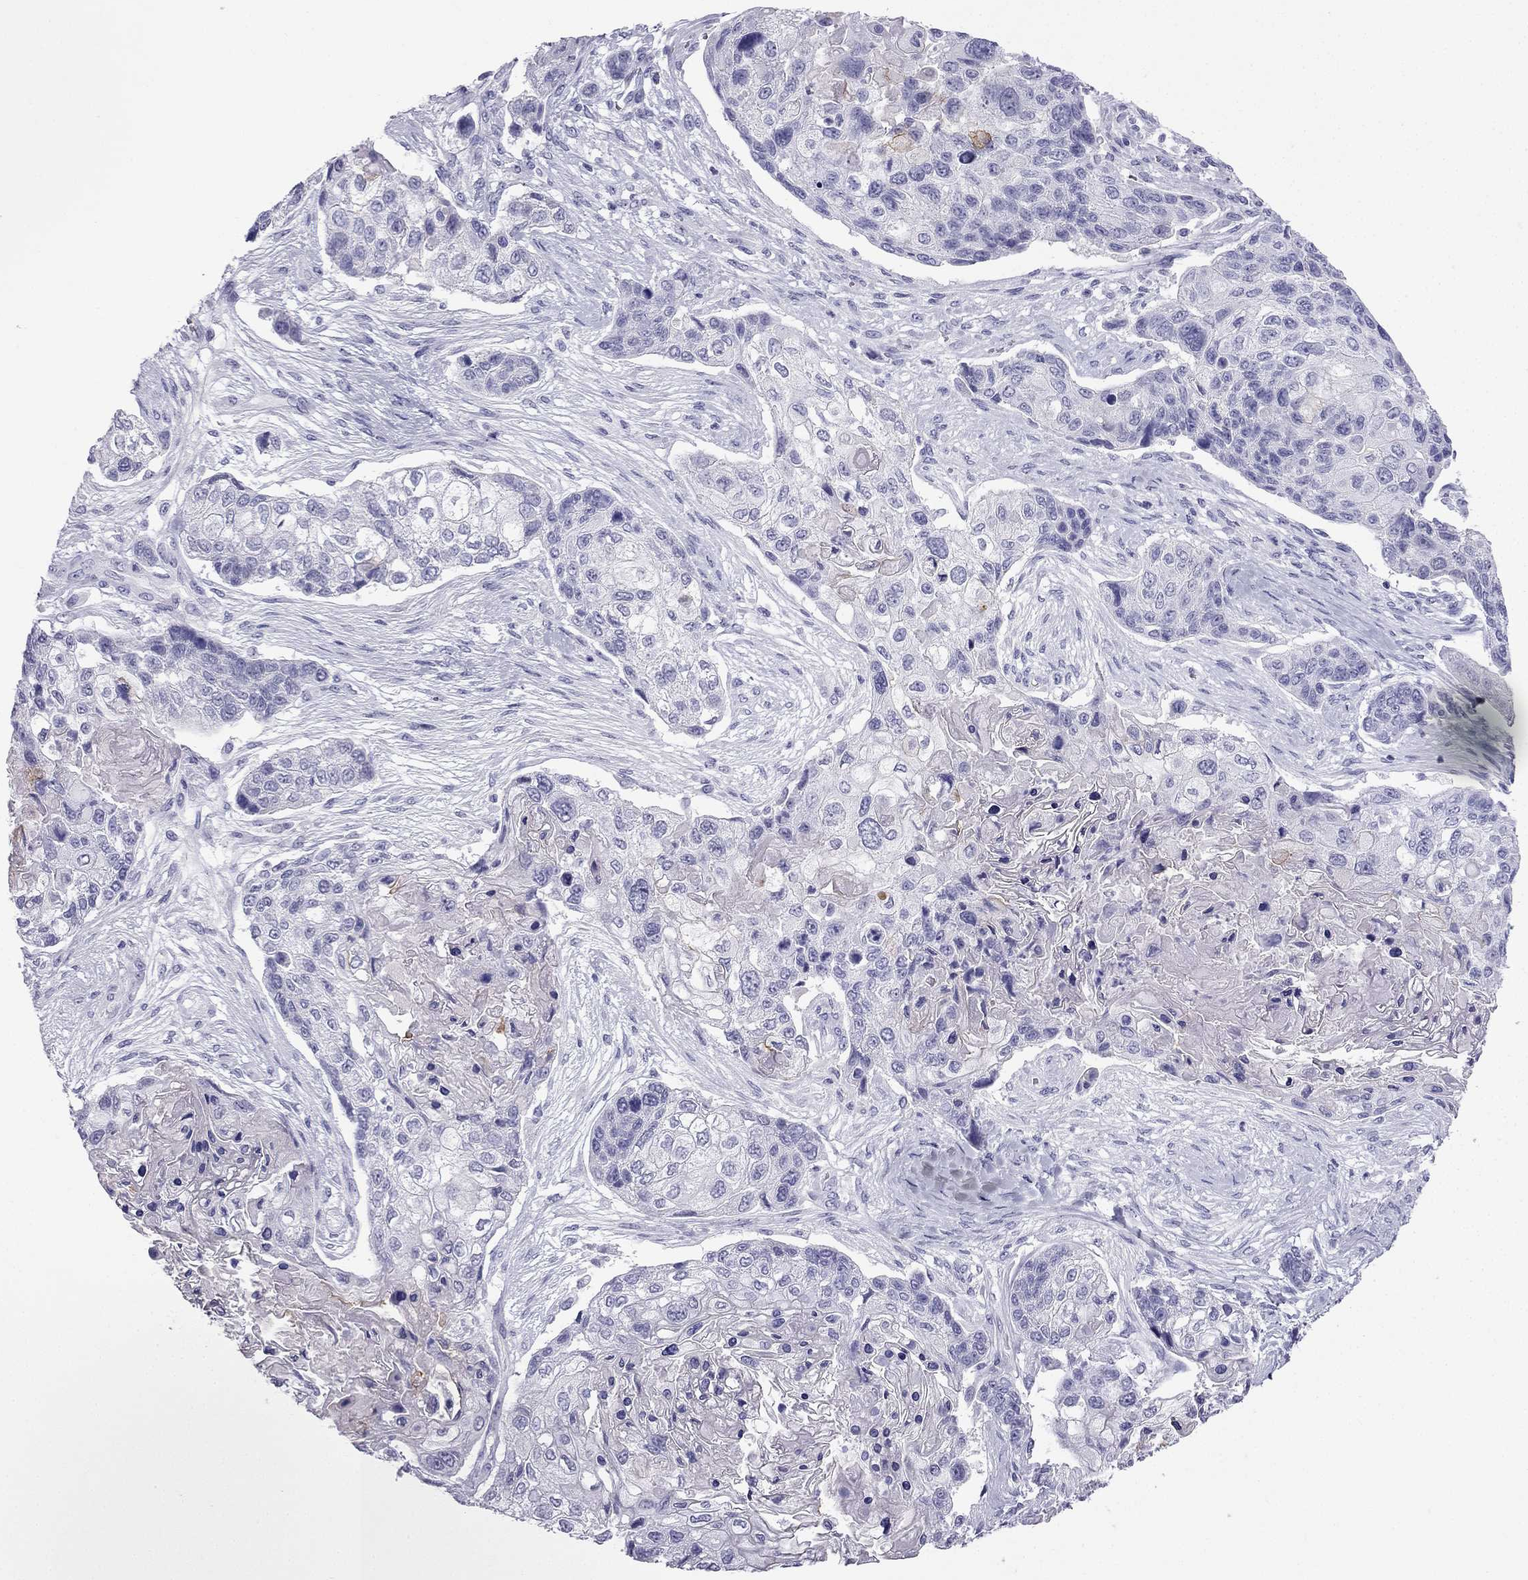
{"staining": {"intensity": "negative", "quantity": "none", "location": "none"}, "tissue": "lung cancer", "cell_type": "Tumor cells", "image_type": "cancer", "snomed": [{"axis": "morphology", "description": "Squamous cell carcinoma, NOS"}, {"axis": "topography", "description": "Lung"}], "caption": "Immunohistochemistry (IHC) histopathology image of human lung cancer stained for a protein (brown), which demonstrates no expression in tumor cells.", "gene": "GJA8", "patient": {"sex": "male", "age": 69}}